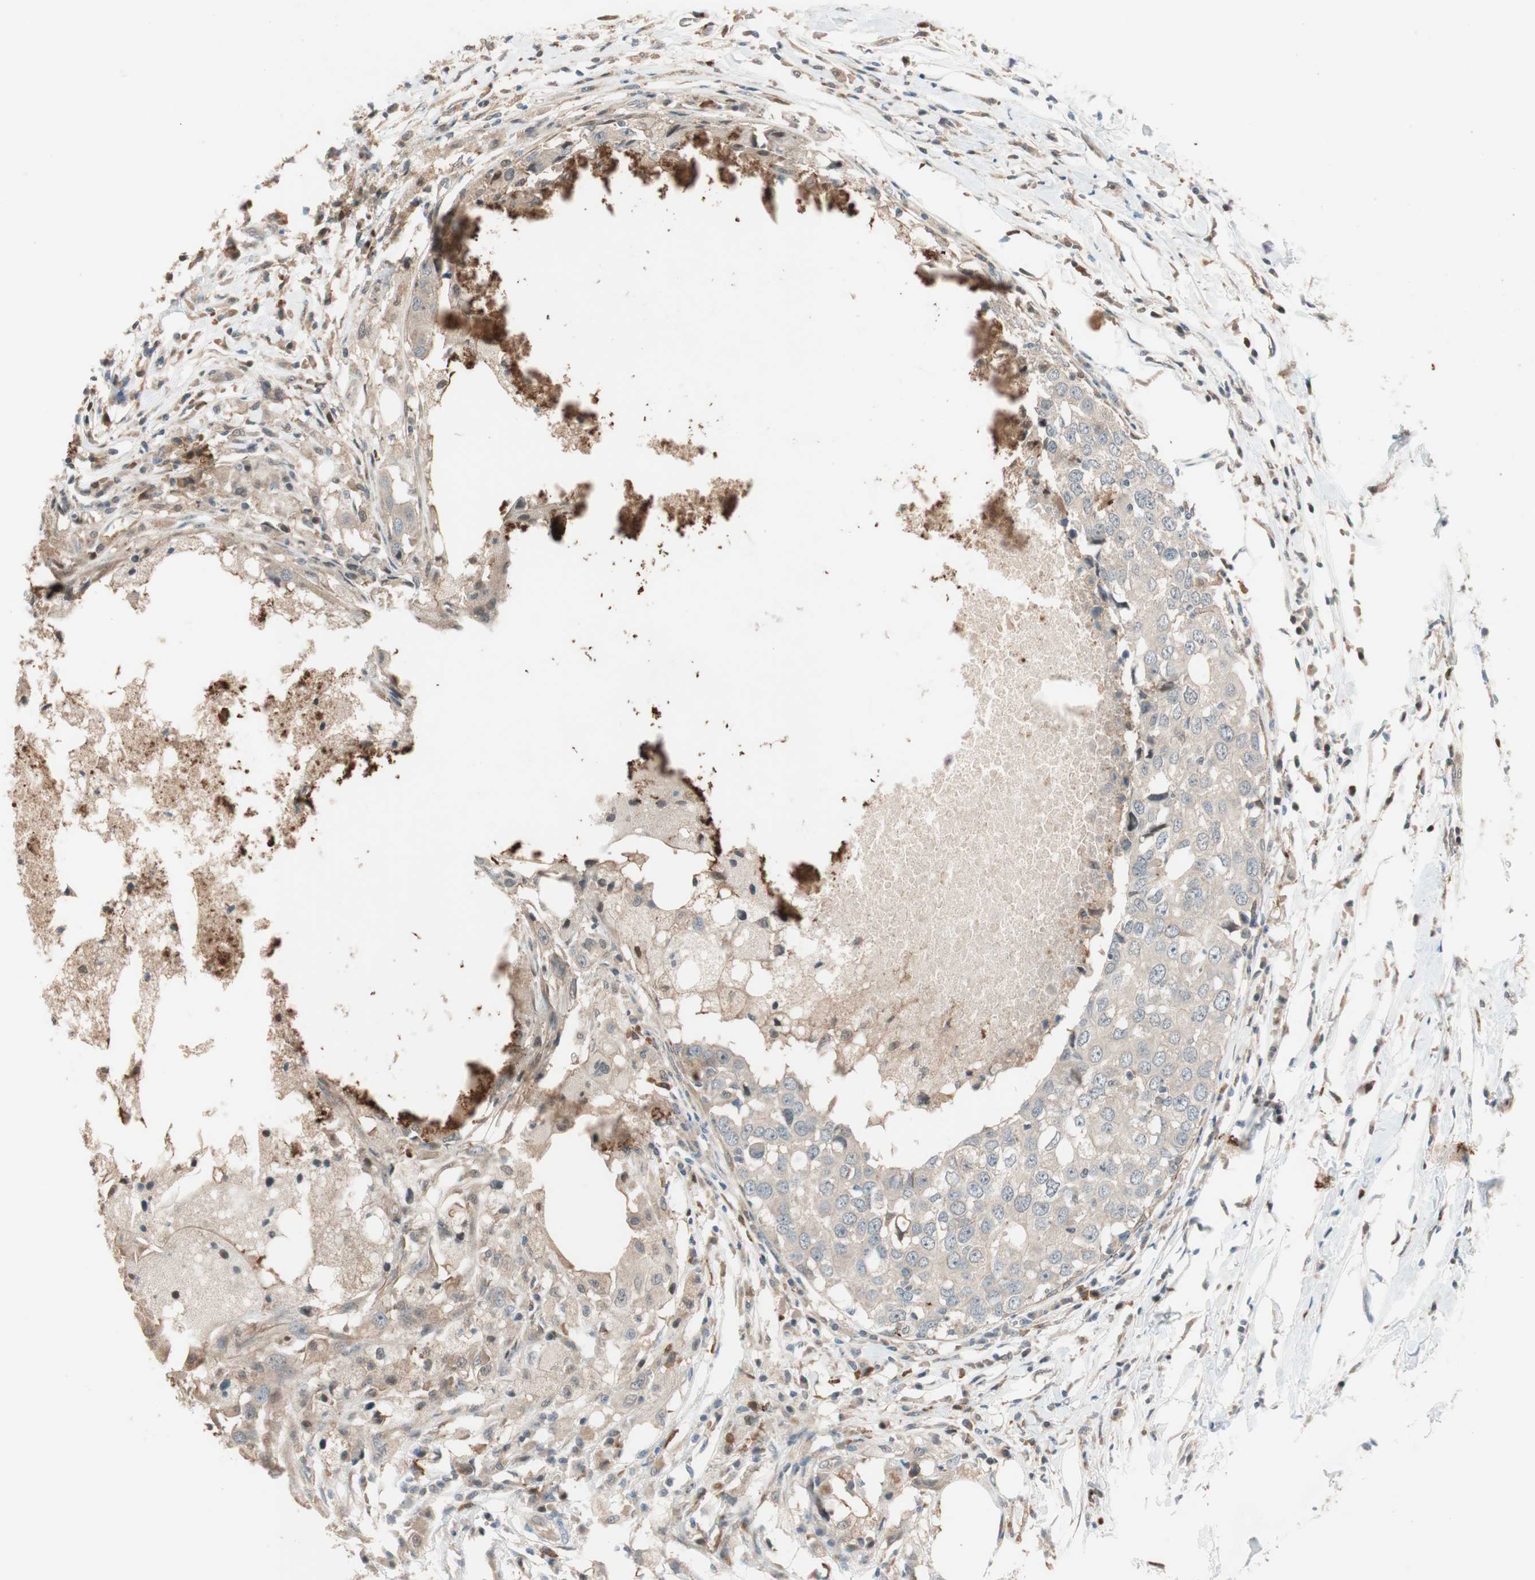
{"staining": {"intensity": "weak", "quantity": "<25%", "location": "cytoplasmic/membranous"}, "tissue": "breast cancer", "cell_type": "Tumor cells", "image_type": "cancer", "snomed": [{"axis": "morphology", "description": "Duct carcinoma"}, {"axis": "topography", "description": "Breast"}], "caption": "Immunohistochemistry histopathology image of human breast cancer stained for a protein (brown), which demonstrates no positivity in tumor cells.", "gene": "PIK3R3", "patient": {"sex": "female", "age": 27}}